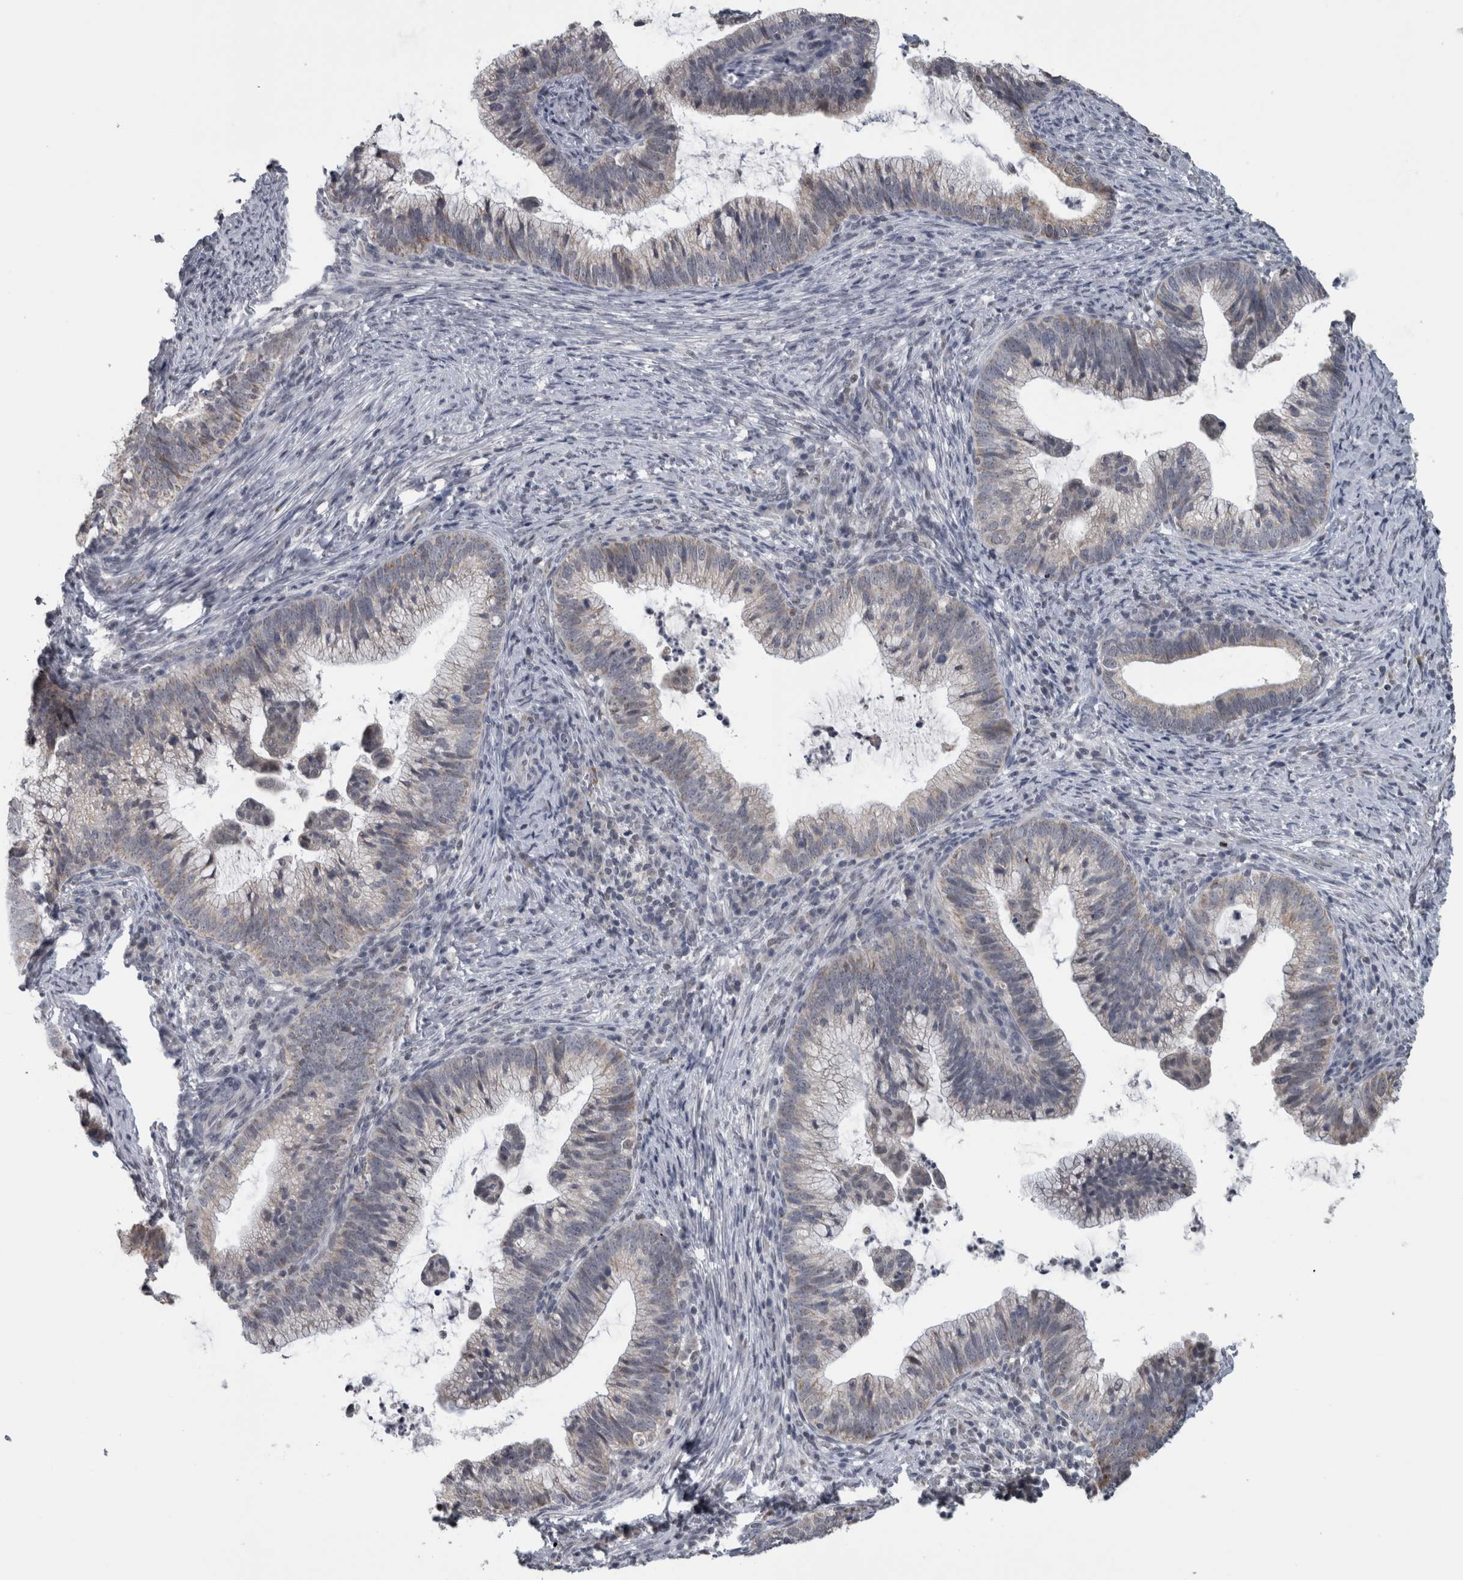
{"staining": {"intensity": "negative", "quantity": "none", "location": "none"}, "tissue": "cervical cancer", "cell_type": "Tumor cells", "image_type": "cancer", "snomed": [{"axis": "morphology", "description": "Adenocarcinoma, NOS"}, {"axis": "topography", "description": "Cervix"}], "caption": "Tumor cells show no significant positivity in cervical cancer (adenocarcinoma). (Stains: DAB (3,3'-diaminobenzidine) IHC with hematoxylin counter stain, Microscopy: brightfield microscopy at high magnification).", "gene": "OR2K2", "patient": {"sex": "female", "age": 36}}